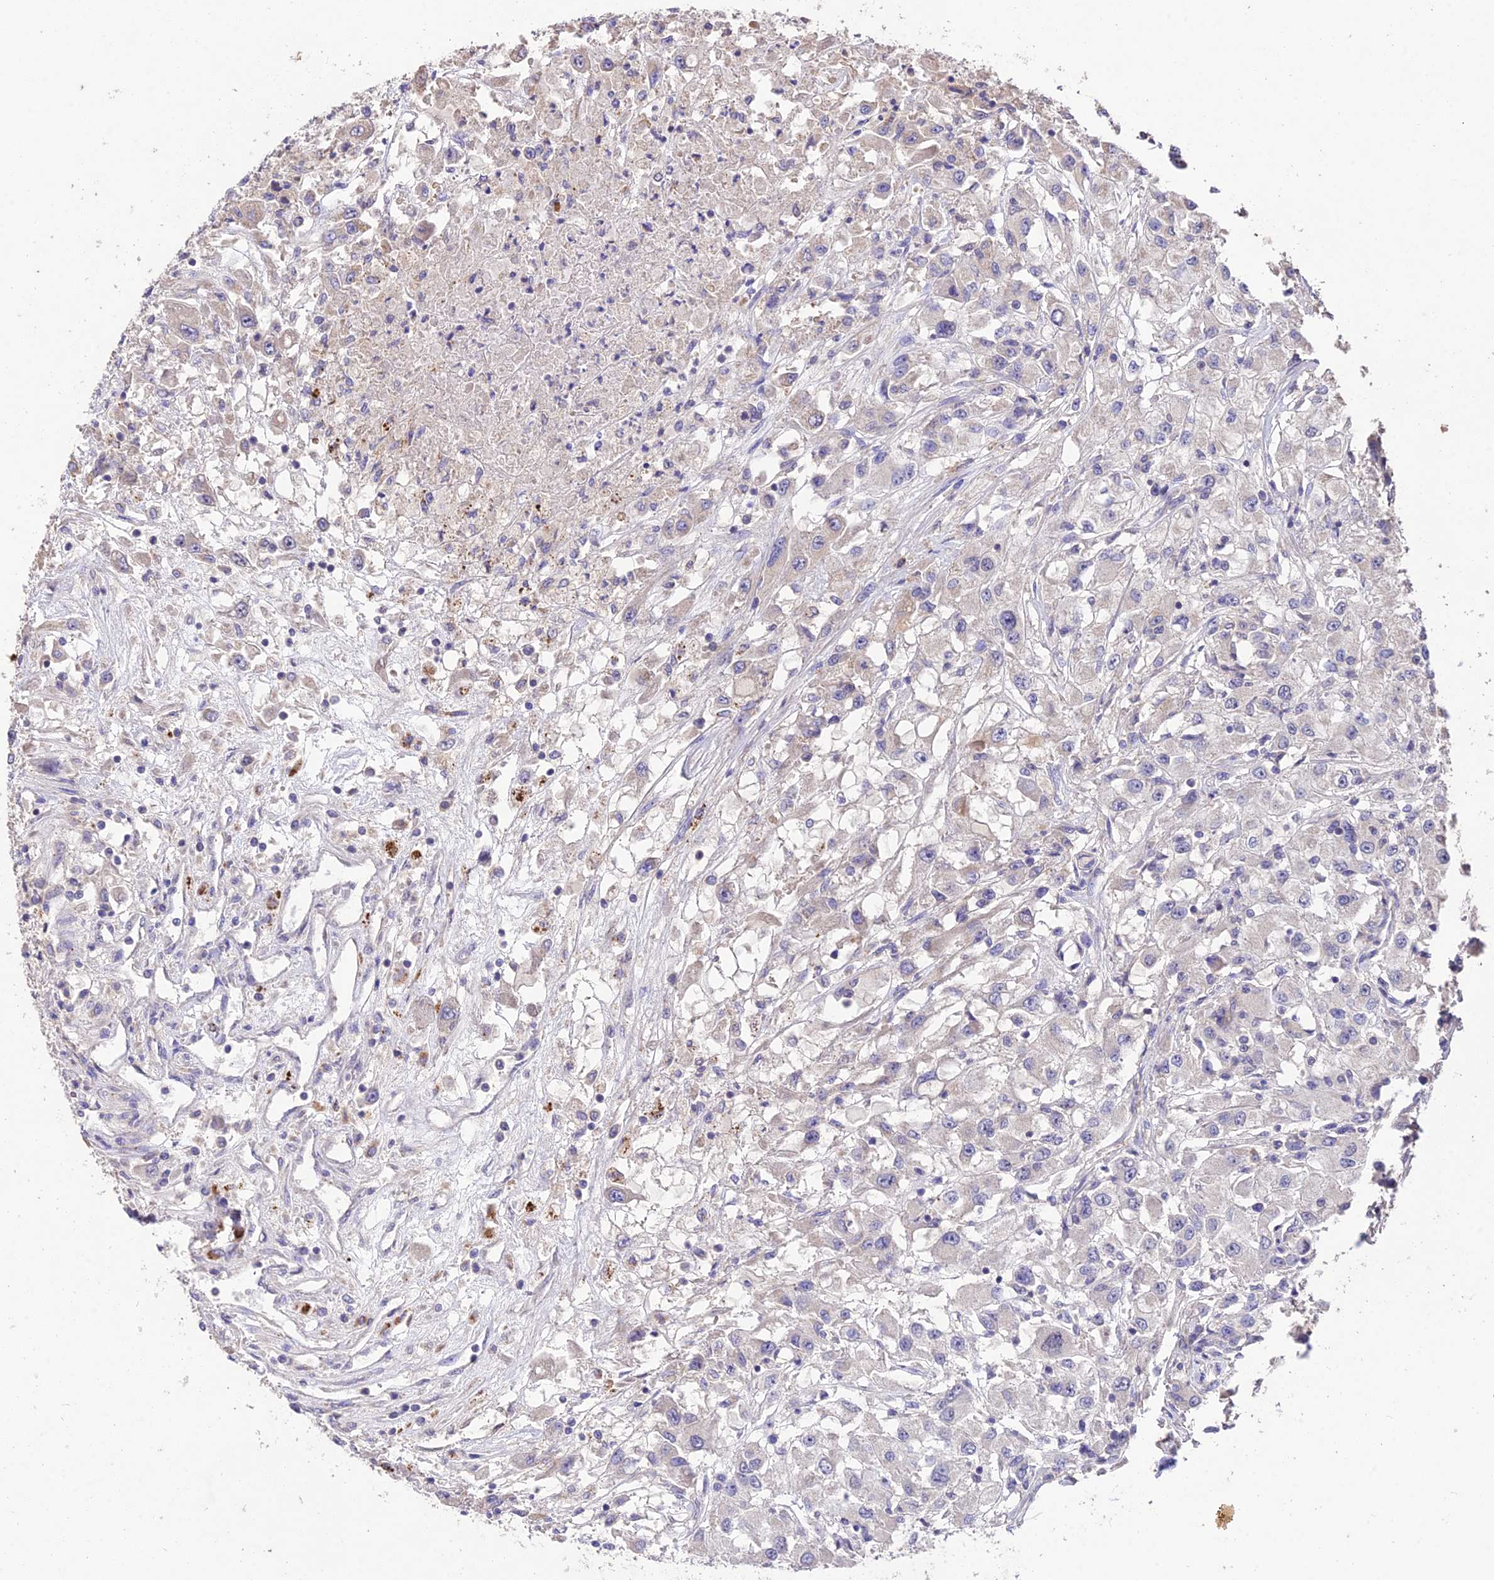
{"staining": {"intensity": "negative", "quantity": "none", "location": "none"}, "tissue": "renal cancer", "cell_type": "Tumor cells", "image_type": "cancer", "snomed": [{"axis": "morphology", "description": "Adenocarcinoma, NOS"}, {"axis": "topography", "description": "Kidney"}], "caption": "Tumor cells are negative for brown protein staining in renal adenocarcinoma.", "gene": "SDHD", "patient": {"sex": "female", "age": 67}}